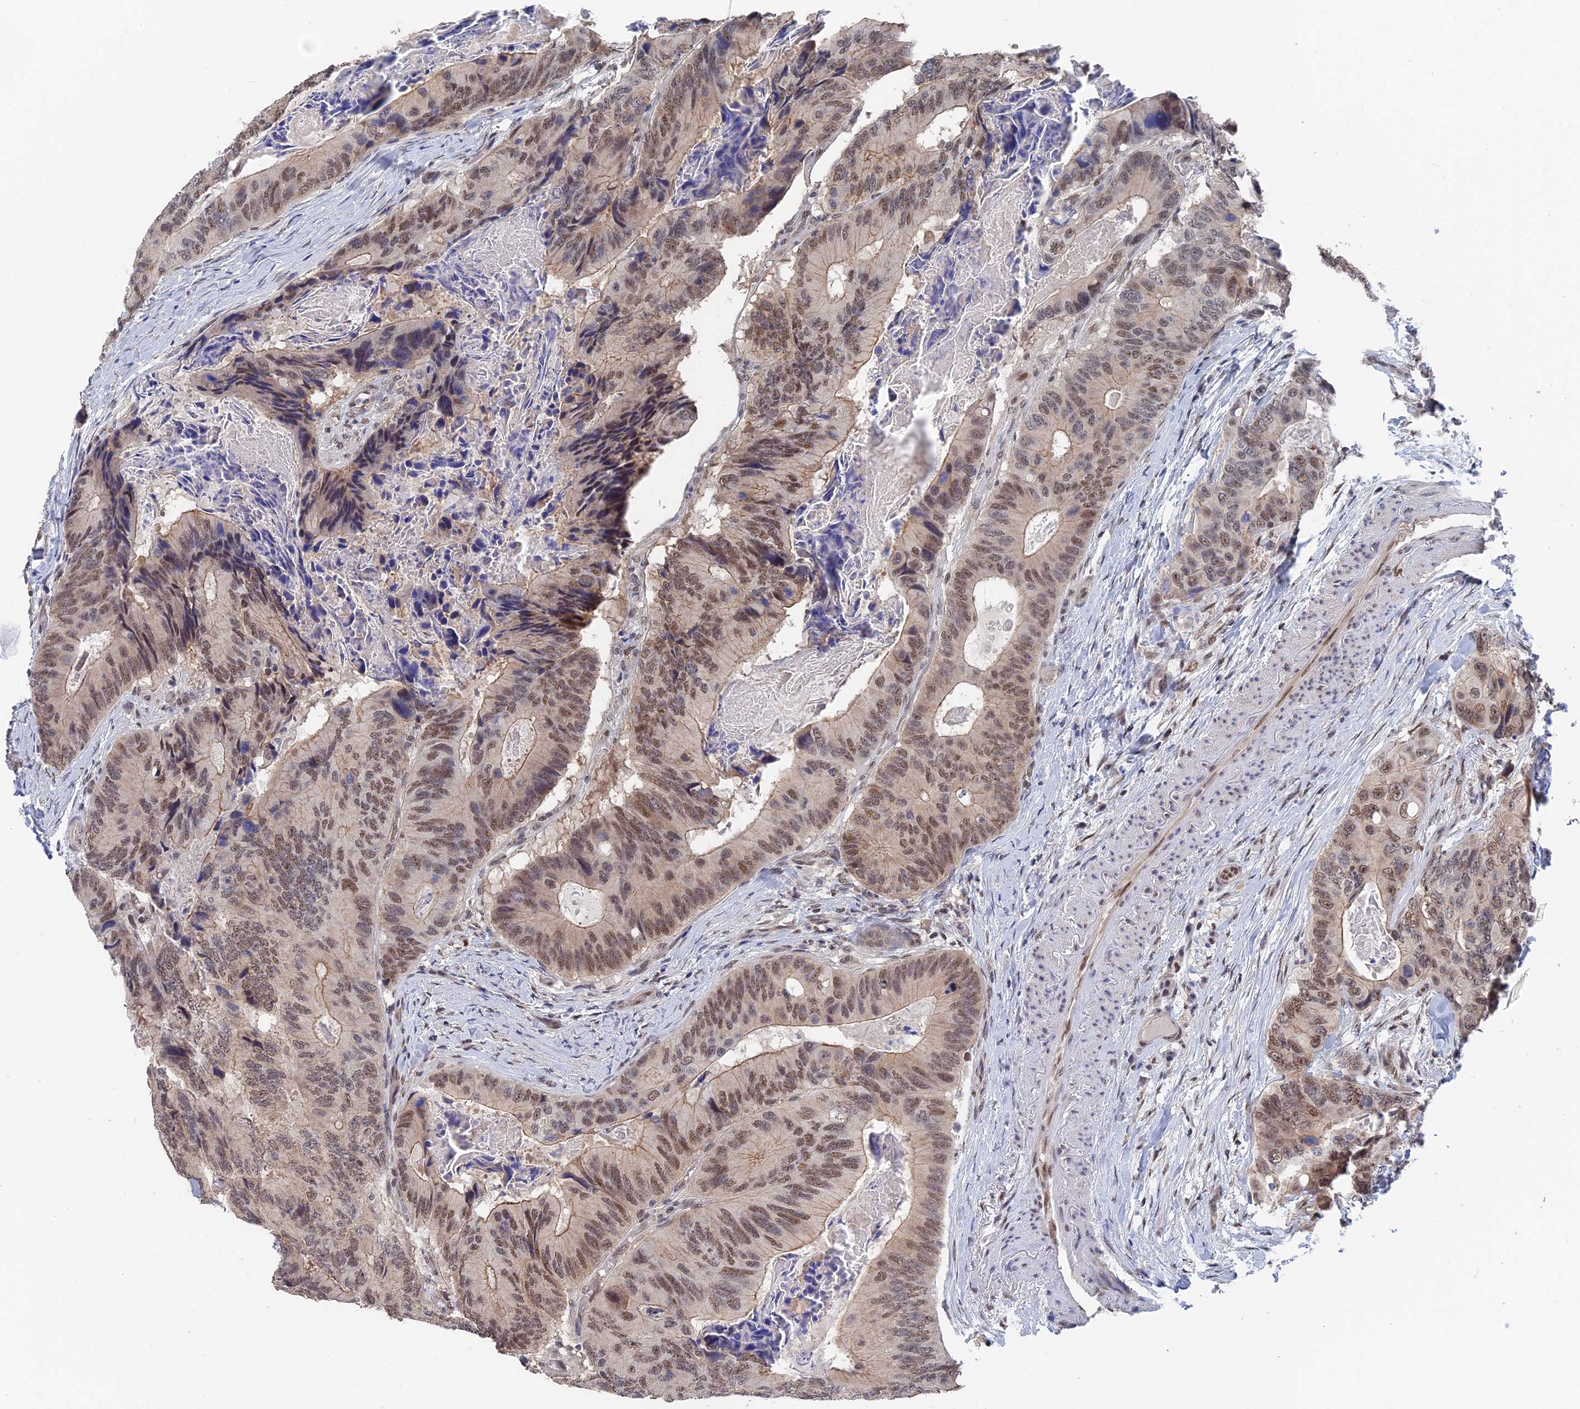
{"staining": {"intensity": "moderate", "quantity": ">75%", "location": "cytoplasmic/membranous,nuclear"}, "tissue": "colorectal cancer", "cell_type": "Tumor cells", "image_type": "cancer", "snomed": [{"axis": "morphology", "description": "Adenocarcinoma, NOS"}, {"axis": "topography", "description": "Colon"}], "caption": "IHC histopathology image of colorectal cancer stained for a protein (brown), which shows medium levels of moderate cytoplasmic/membranous and nuclear expression in about >75% of tumor cells.", "gene": "TSSC4", "patient": {"sex": "male", "age": 84}}